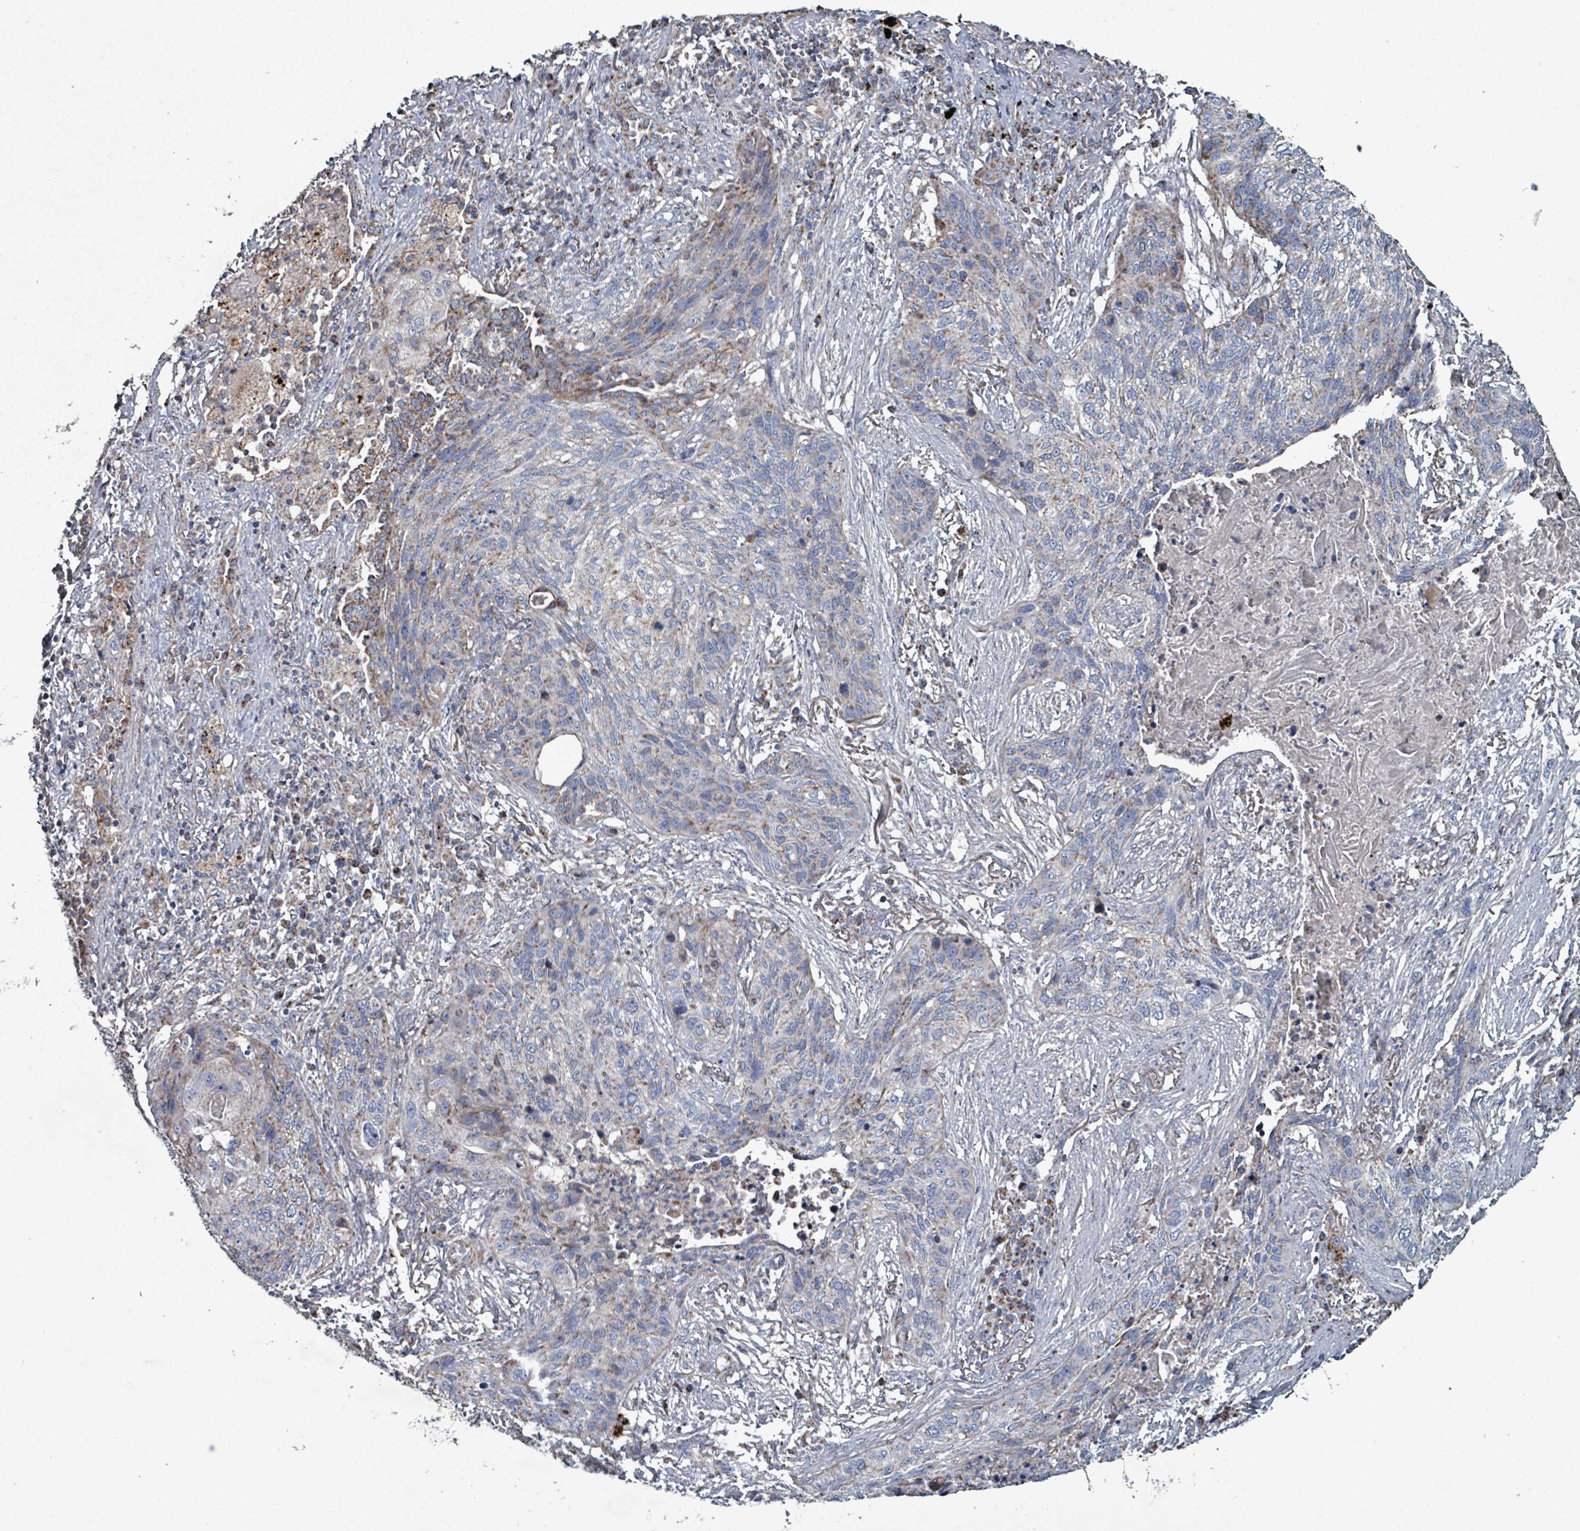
{"staining": {"intensity": "moderate", "quantity": "<25%", "location": "cytoplasmic/membranous"}, "tissue": "lung cancer", "cell_type": "Tumor cells", "image_type": "cancer", "snomed": [{"axis": "morphology", "description": "Squamous cell carcinoma, NOS"}, {"axis": "topography", "description": "Lung"}], "caption": "A brown stain shows moderate cytoplasmic/membranous staining of a protein in lung cancer (squamous cell carcinoma) tumor cells.", "gene": "ABHD18", "patient": {"sex": "female", "age": 63}}